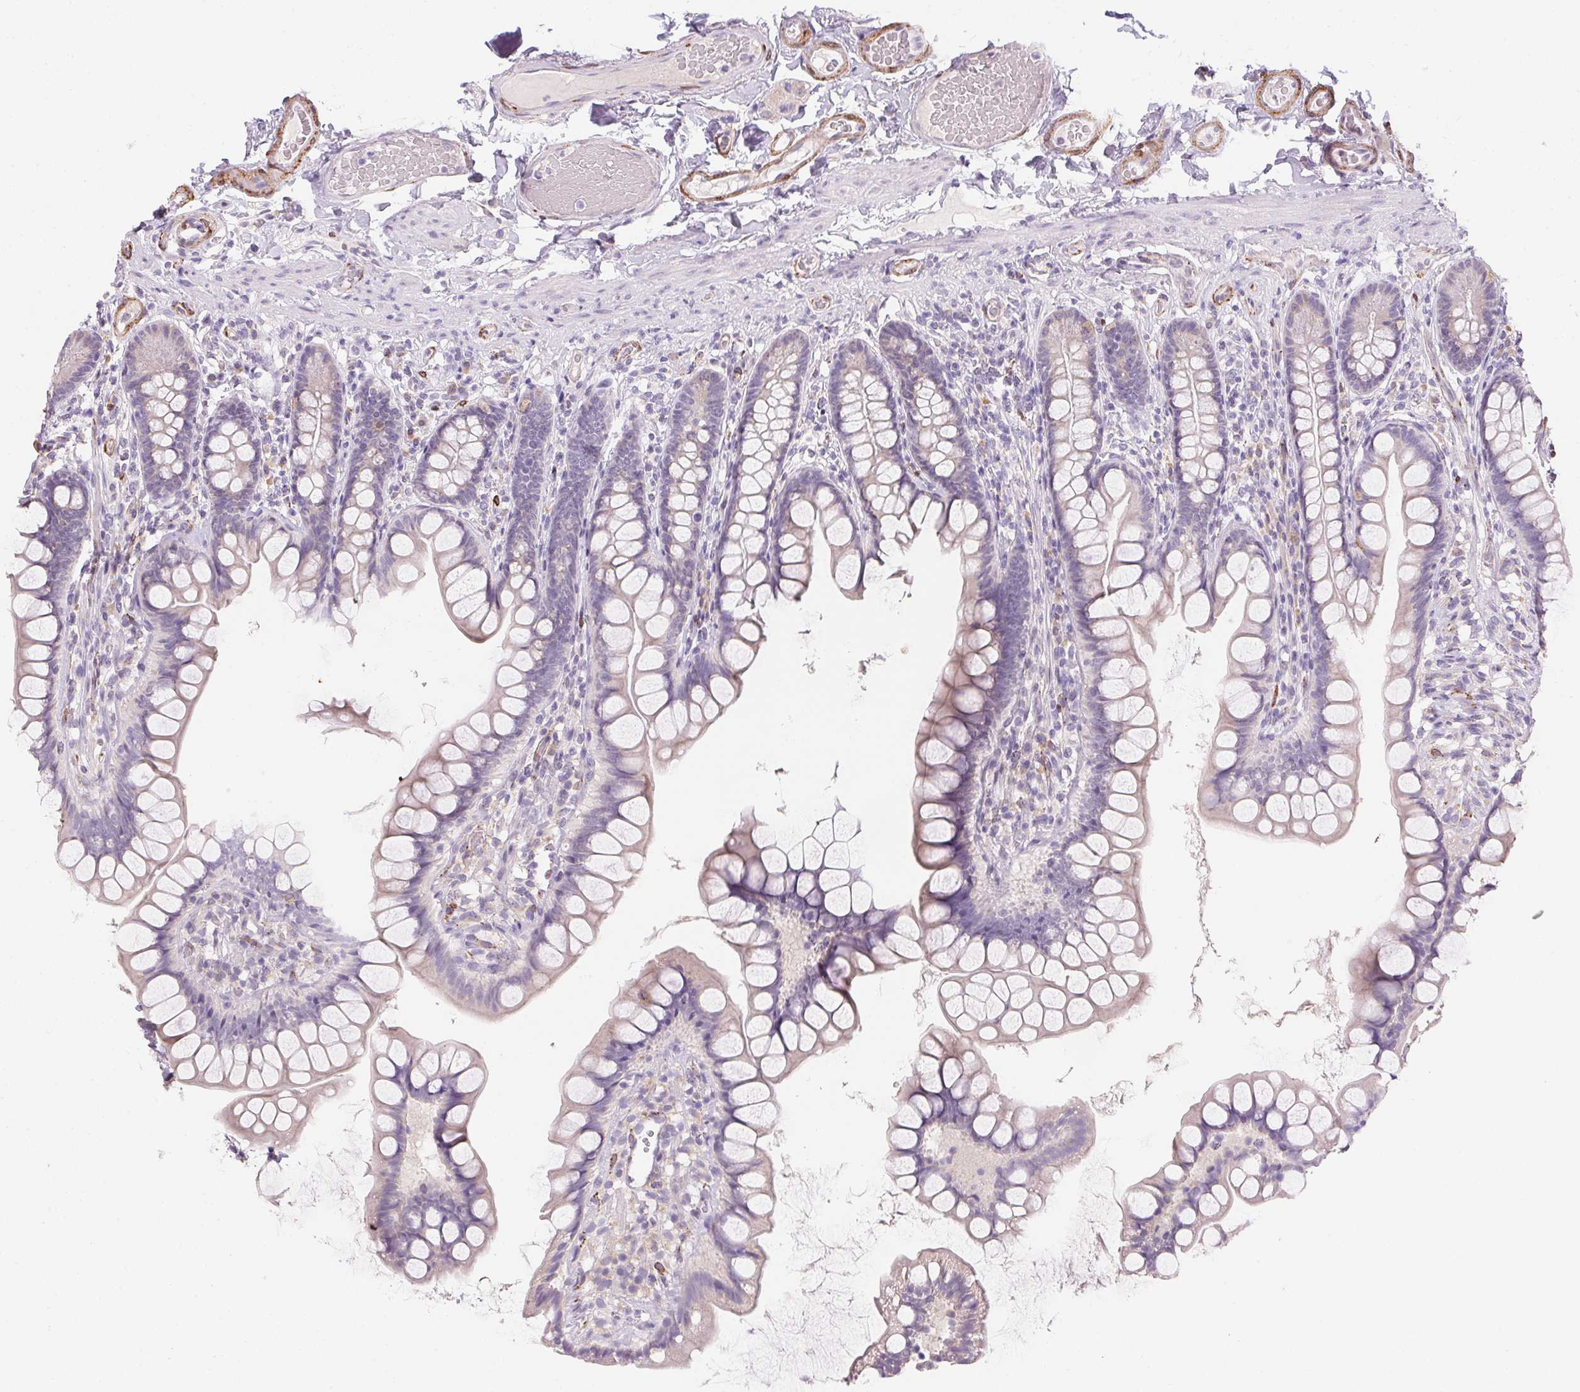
{"staining": {"intensity": "weak", "quantity": "25%-75%", "location": "cytoplasmic/membranous"}, "tissue": "small intestine", "cell_type": "Glandular cells", "image_type": "normal", "snomed": [{"axis": "morphology", "description": "Normal tissue, NOS"}, {"axis": "topography", "description": "Small intestine"}], "caption": "Immunohistochemistry (DAB) staining of benign human small intestine shows weak cytoplasmic/membranous protein positivity in approximately 25%-75% of glandular cells.", "gene": "HRC", "patient": {"sex": "male", "age": 70}}